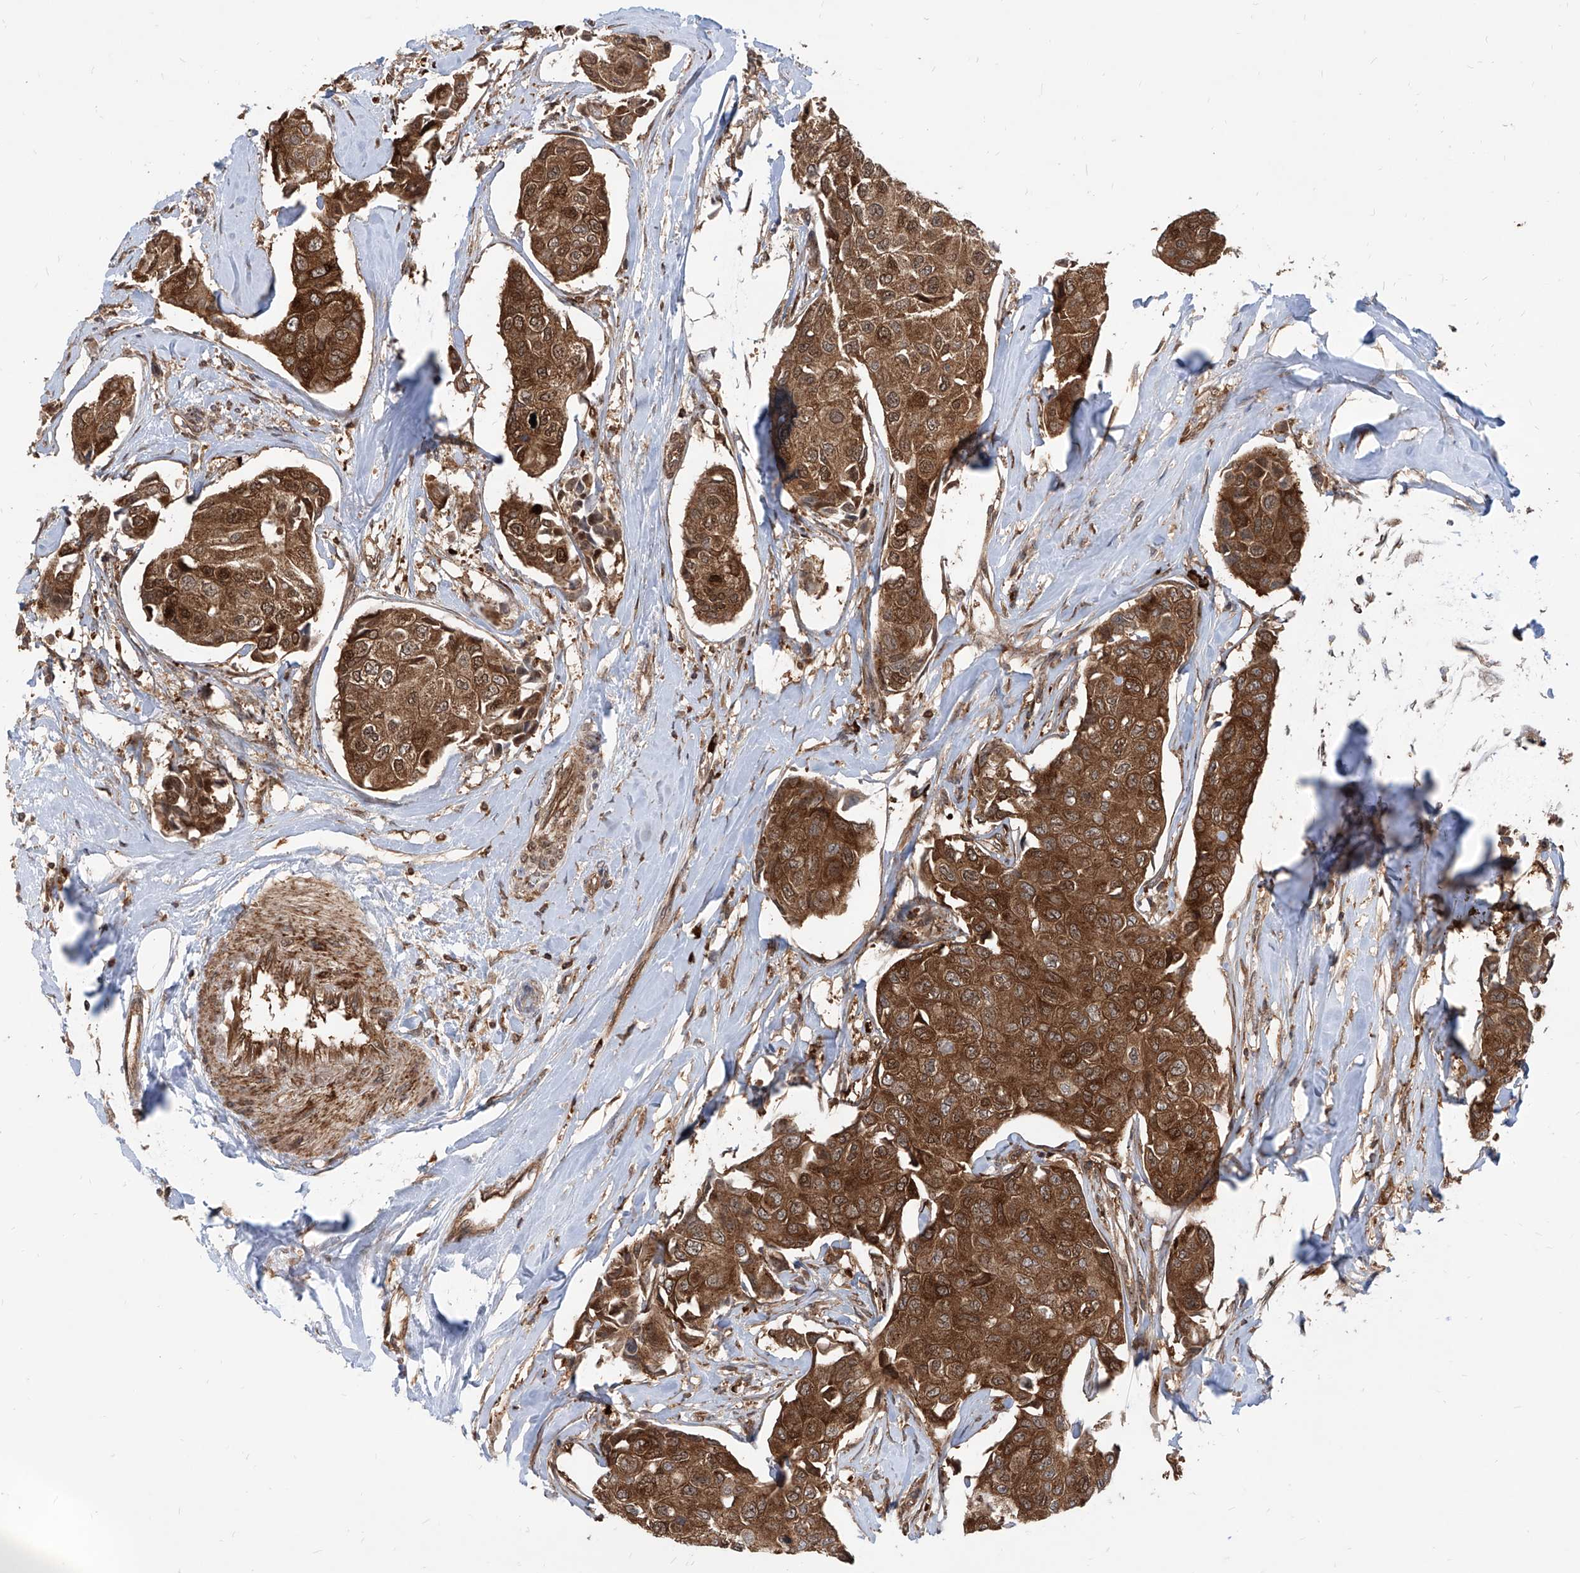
{"staining": {"intensity": "strong", "quantity": ">75%", "location": "cytoplasmic/membranous"}, "tissue": "breast cancer", "cell_type": "Tumor cells", "image_type": "cancer", "snomed": [{"axis": "morphology", "description": "Duct carcinoma"}, {"axis": "topography", "description": "Breast"}], "caption": "Tumor cells demonstrate strong cytoplasmic/membranous positivity in approximately >75% of cells in breast infiltrating ductal carcinoma.", "gene": "MAGED2", "patient": {"sex": "female", "age": 80}}